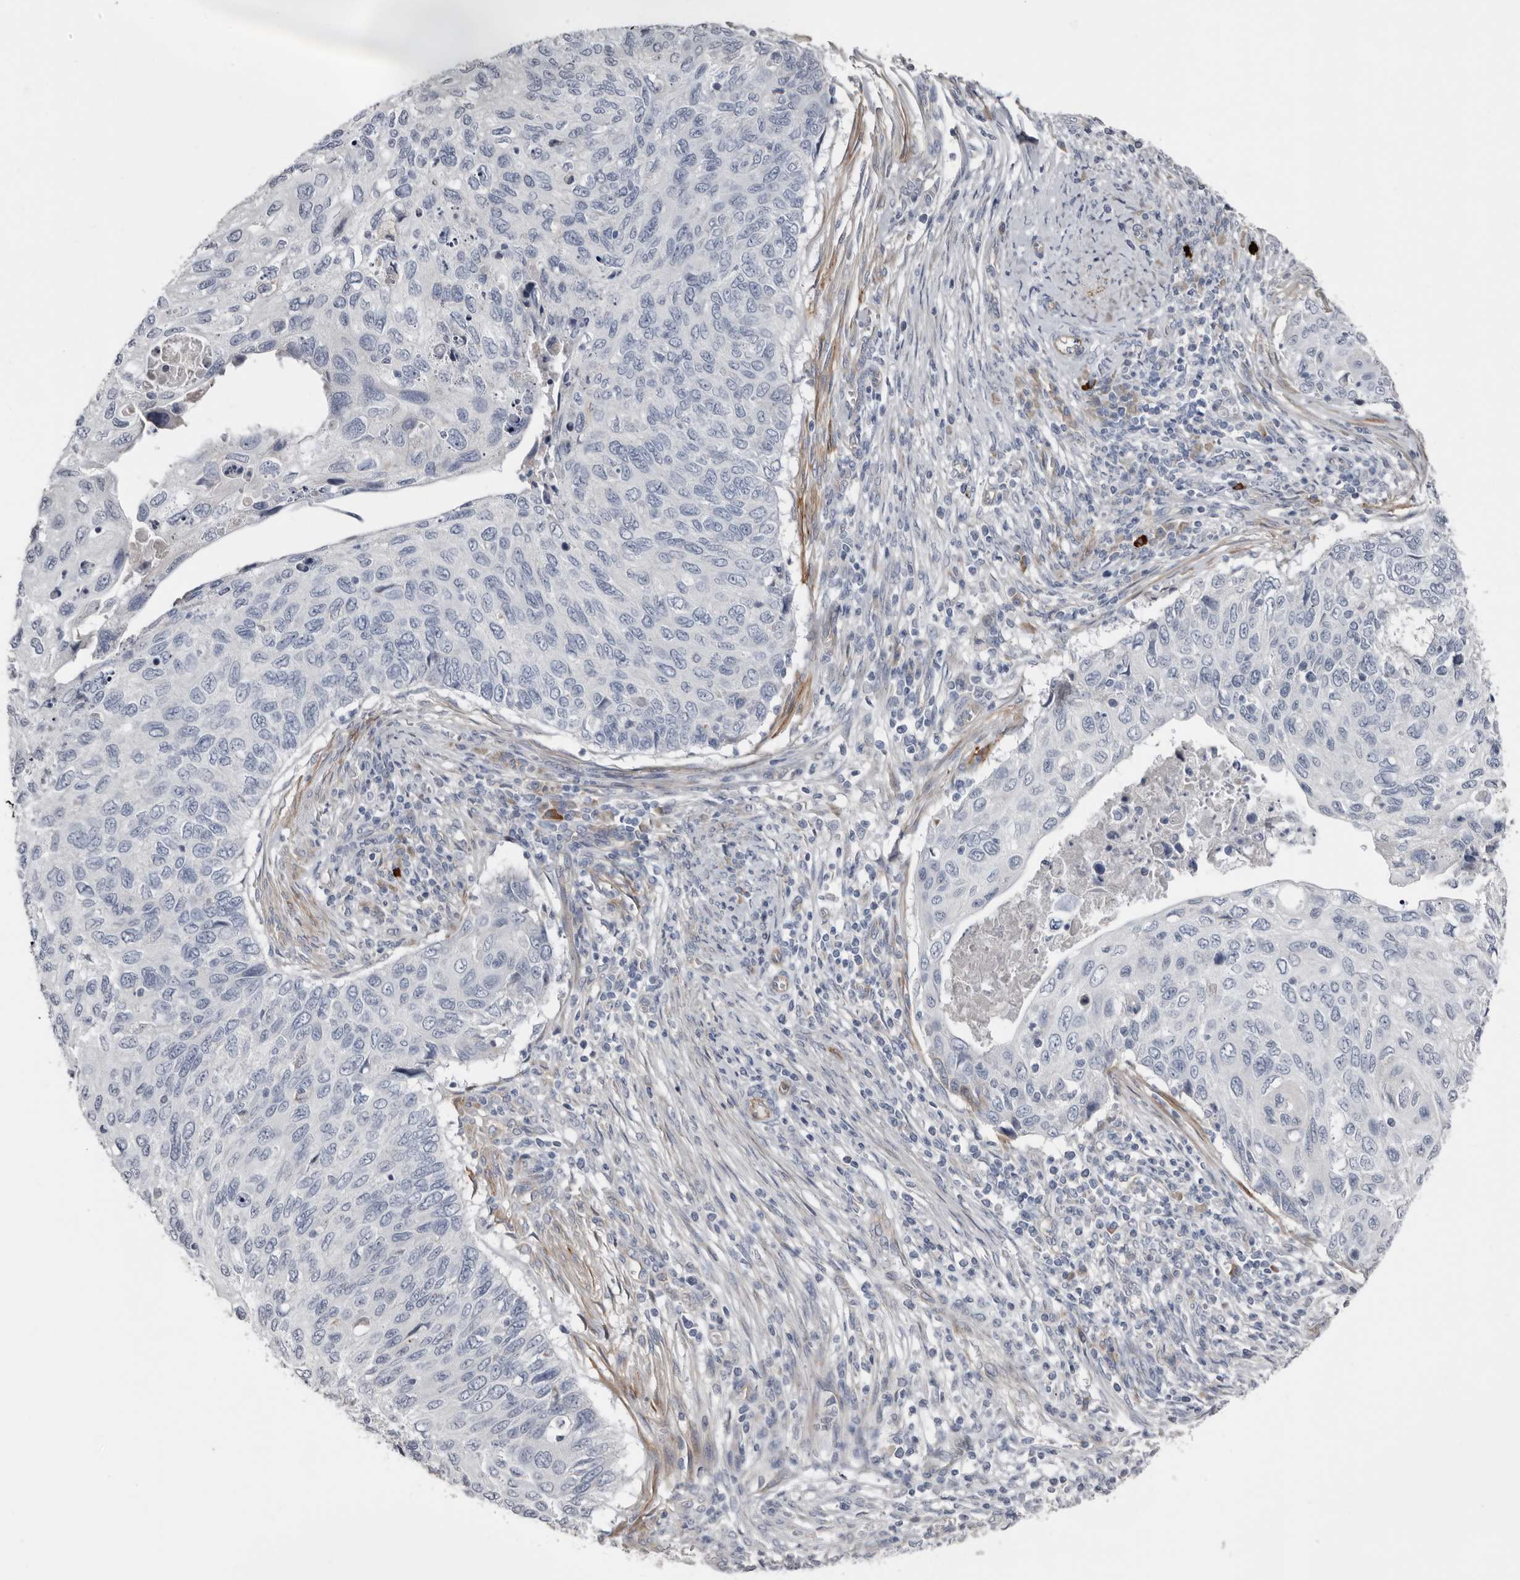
{"staining": {"intensity": "negative", "quantity": "none", "location": "none"}, "tissue": "cervical cancer", "cell_type": "Tumor cells", "image_type": "cancer", "snomed": [{"axis": "morphology", "description": "Squamous cell carcinoma, NOS"}, {"axis": "topography", "description": "Cervix"}], "caption": "This is an immunohistochemistry (IHC) image of human cervical squamous cell carcinoma. There is no staining in tumor cells.", "gene": "ZNF114", "patient": {"sex": "female", "age": 70}}